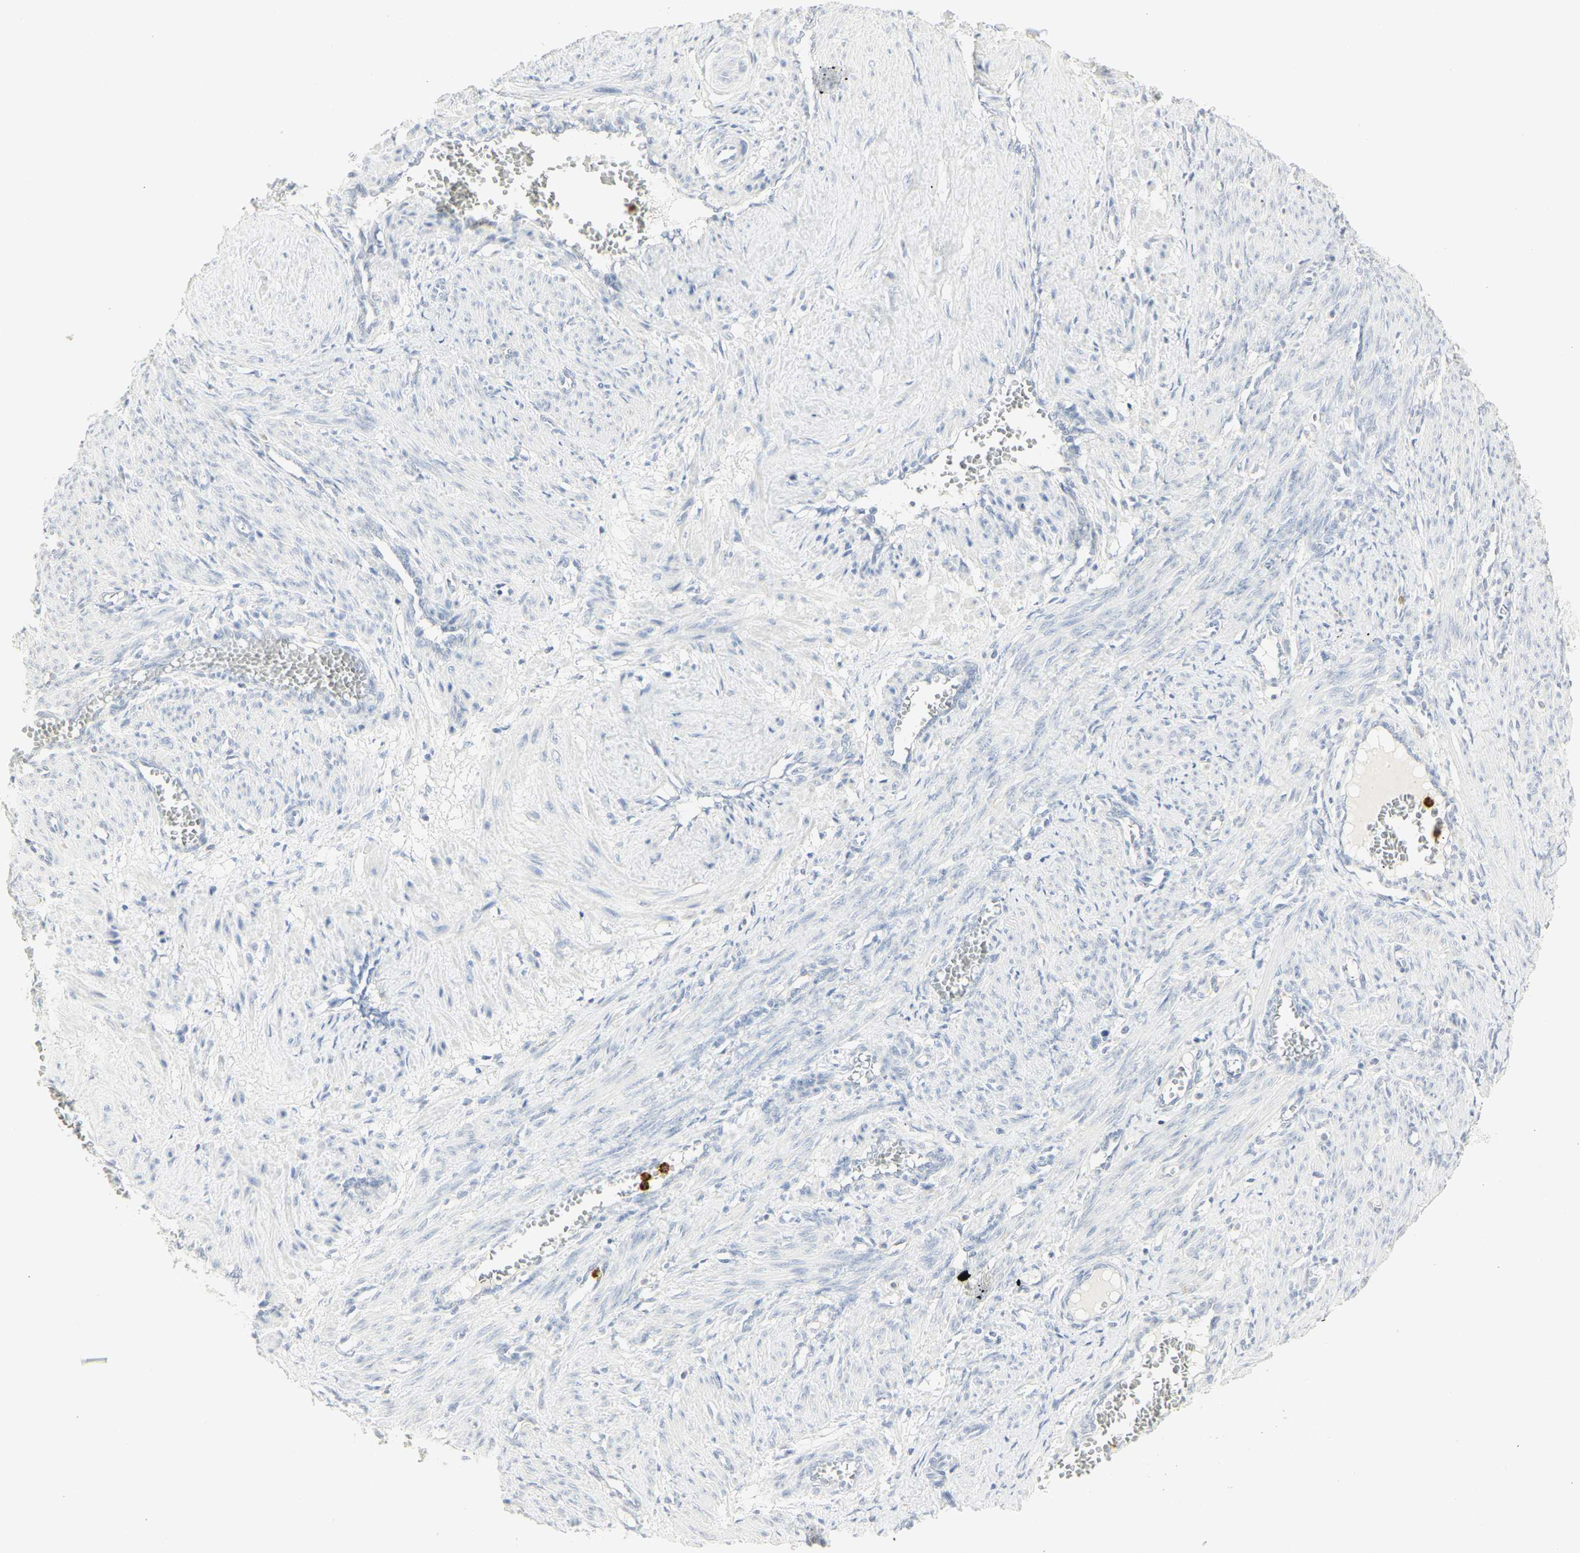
{"staining": {"intensity": "negative", "quantity": "none", "location": "none"}, "tissue": "smooth muscle", "cell_type": "Smooth muscle cells", "image_type": "normal", "snomed": [{"axis": "morphology", "description": "Normal tissue, NOS"}, {"axis": "topography", "description": "Endometrium"}], "caption": "An immunohistochemistry (IHC) image of benign smooth muscle is shown. There is no staining in smooth muscle cells of smooth muscle. The staining was performed using DAB to visualize the protein expression in brown, while the nuclei were stained in blue with hematoxylin (Magnification: 20x).", "gene": "CEACAM5", "patient": {"sex": "female", "age": 33}}